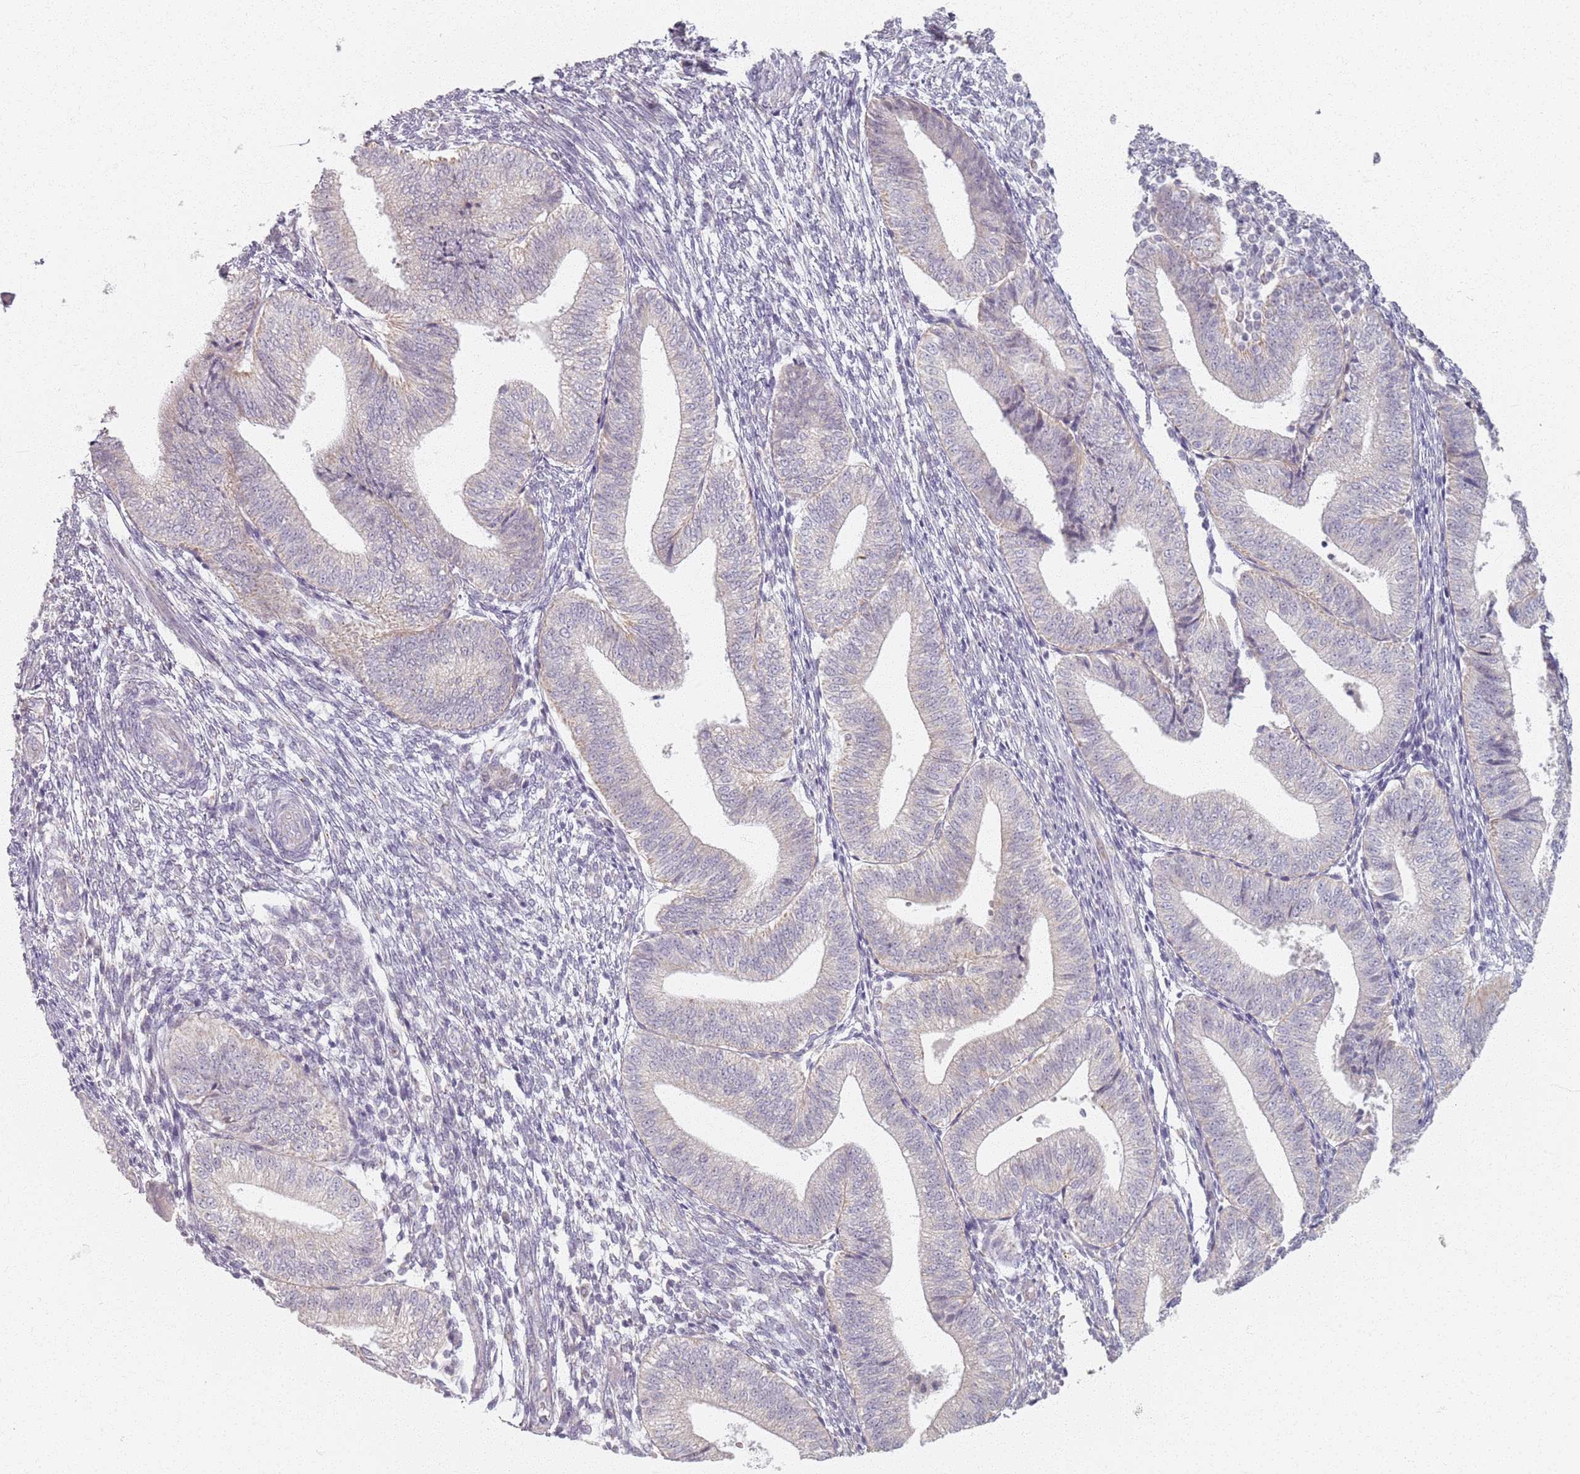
{"staining": {"intensity": "negative", "quantity": "none", "location": "none"}, "tissue": "endometrium", "cell_type": "Cells in endometrial stroma", "image_type": "normal", "snomed": [{"axis": "morphology", "description": "Normal tissue, NOS"}, {"axis": "topography", "description": "Endometrium"}], "caption": "IHC photomicrograph of benign human endometrium stained for a protein (brown), which reveals no staining in cells in endometrial stroma.", "gene": "PKD2L2", "patient": {"sex": "female", "age": 34}}